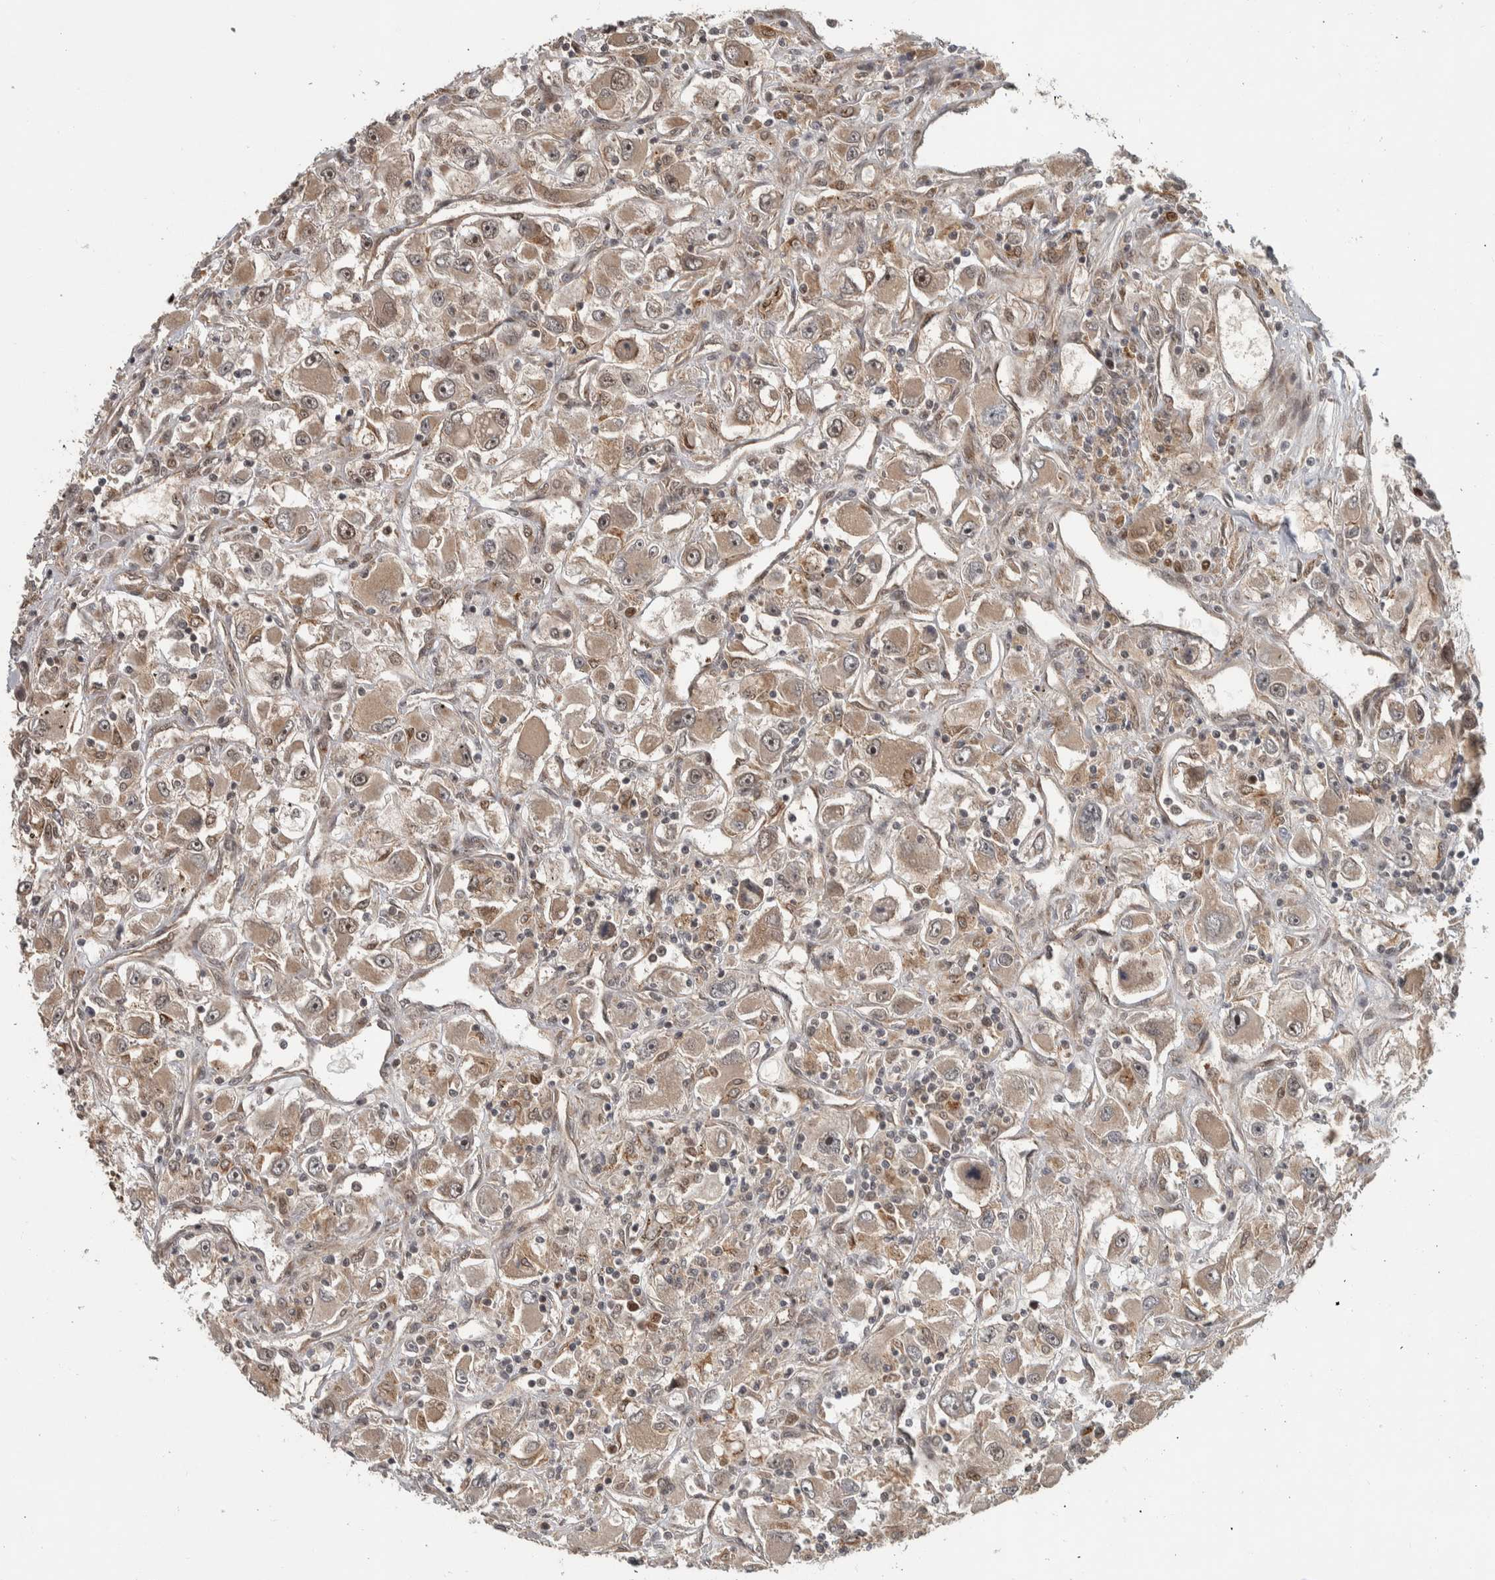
{"staining": {"intensity": "weak", "quantity": ">75%", "location": "cytoplasmic/membranous,nuclear"}, "tissue": "renal cancer", "cell_type": "Tumor cells", "image_type": "cancer", "snomed": [{"axis": "morphology", "description": "Adenocarcinoma, NOS"}, {"axis": "topography", "description": "Kidney"}], "caption": "Immunohistochemistry photomicrograph of neoplastic tissue: human renal cancer stained using IHC exhibits low levels of weak protein expression localized specifically in the cytoplasmic/membranous and nuclear of tumor cells, appearing as a cytoplasmic/membranous and nuclear brown color.", "gene": "RPS6KA4", "patient": {"sex": "female", "age": 52}}